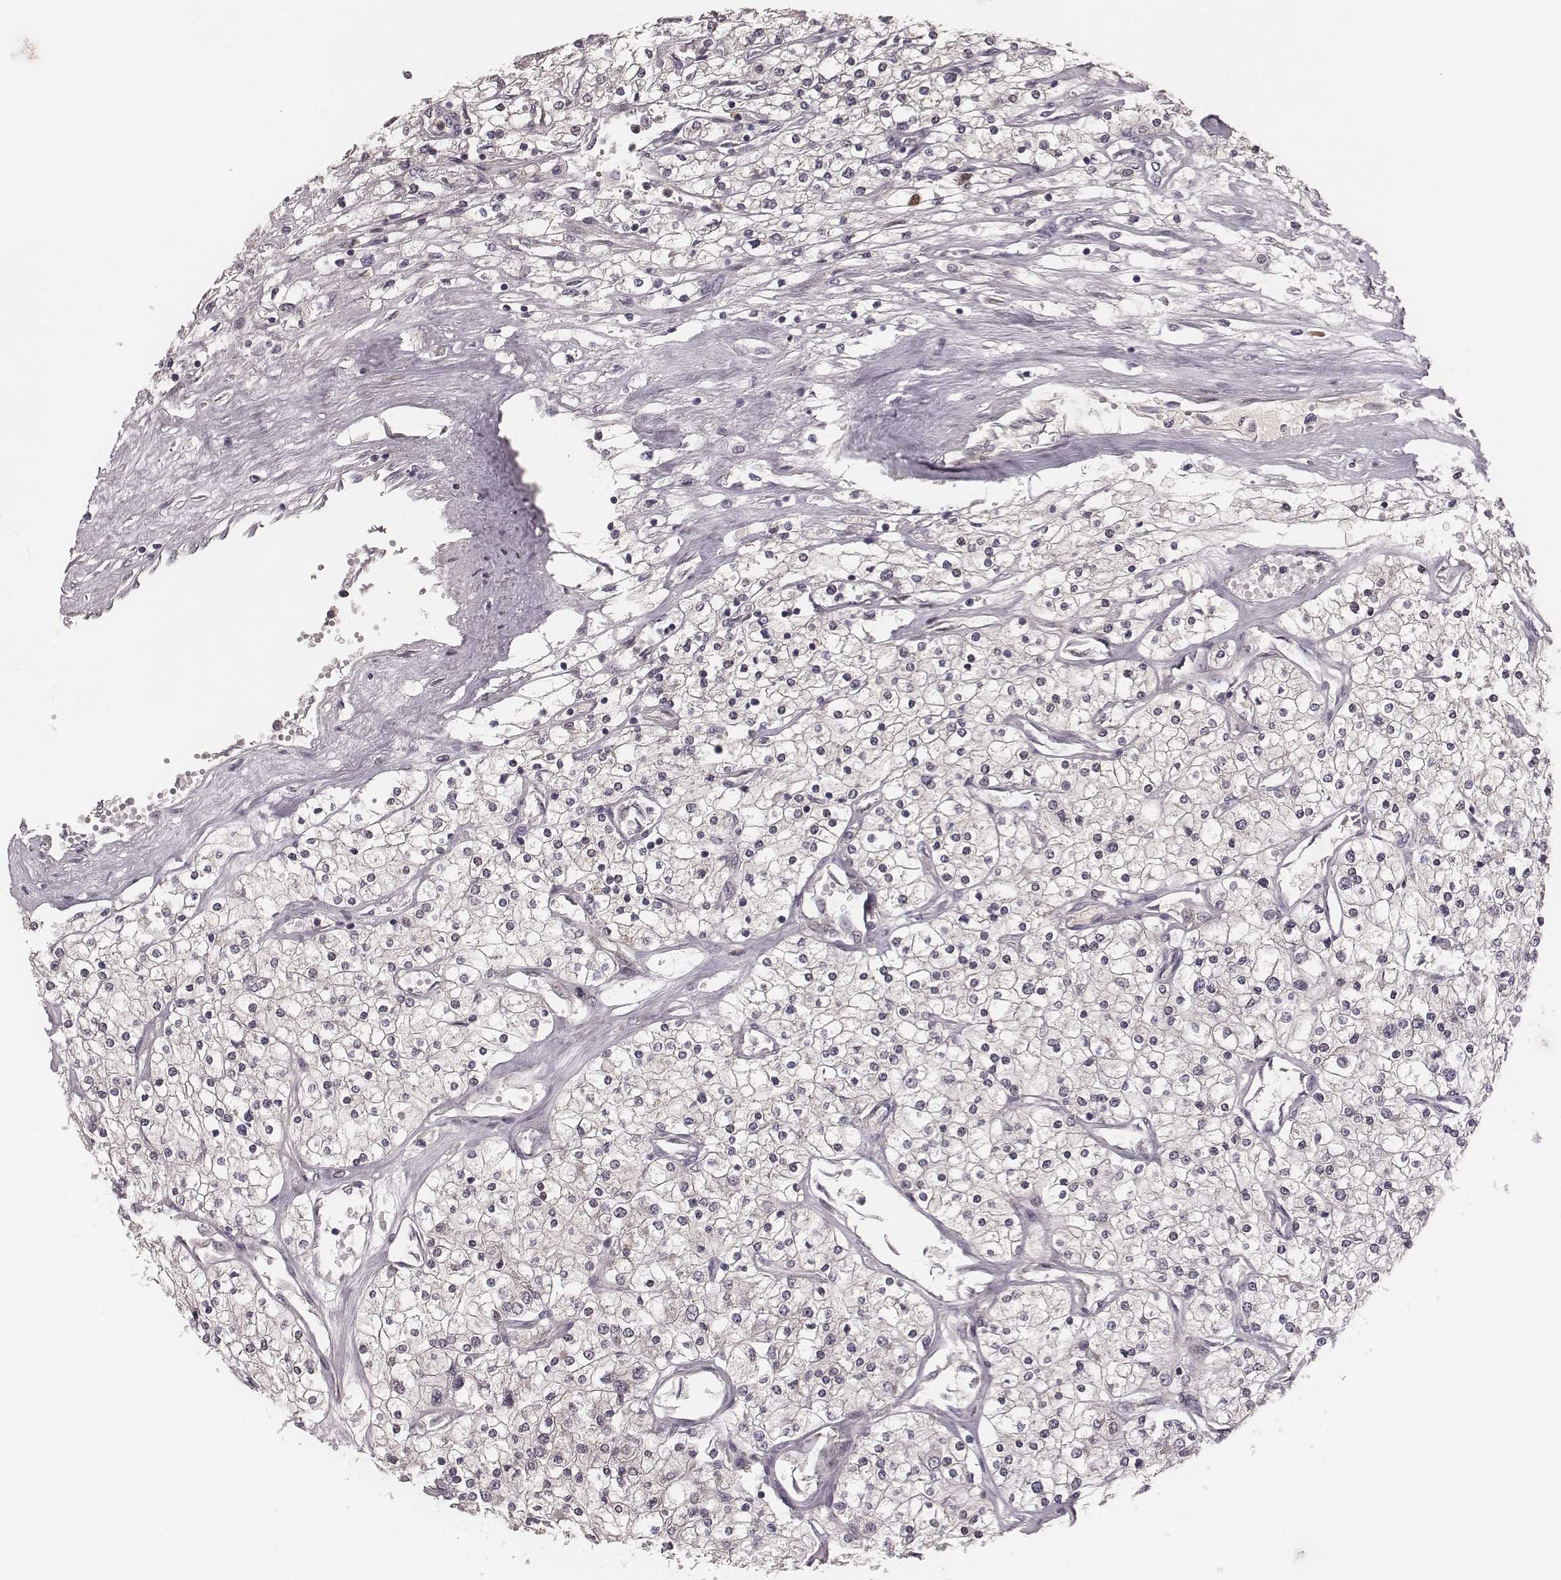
{"staining": {"intensity": "negative", "quantity": "none", "location": "none"}, "tissue": "renal cancer", "cell_type": "Tumor cells", "image_type": "cancer", "snomed": [{"axis": "morphology", "description": "Adenocarcinoma, NOS"}, {"axis": "topography", "description": "Kidney"}], "caption": "Immunohistochemistry (IHC) of human renal cancer (adenocarcinoma) exhibits no positivity in tumor cells.", "gene": "P2RX5", "patient": {"sex": "male", "age": 80}}